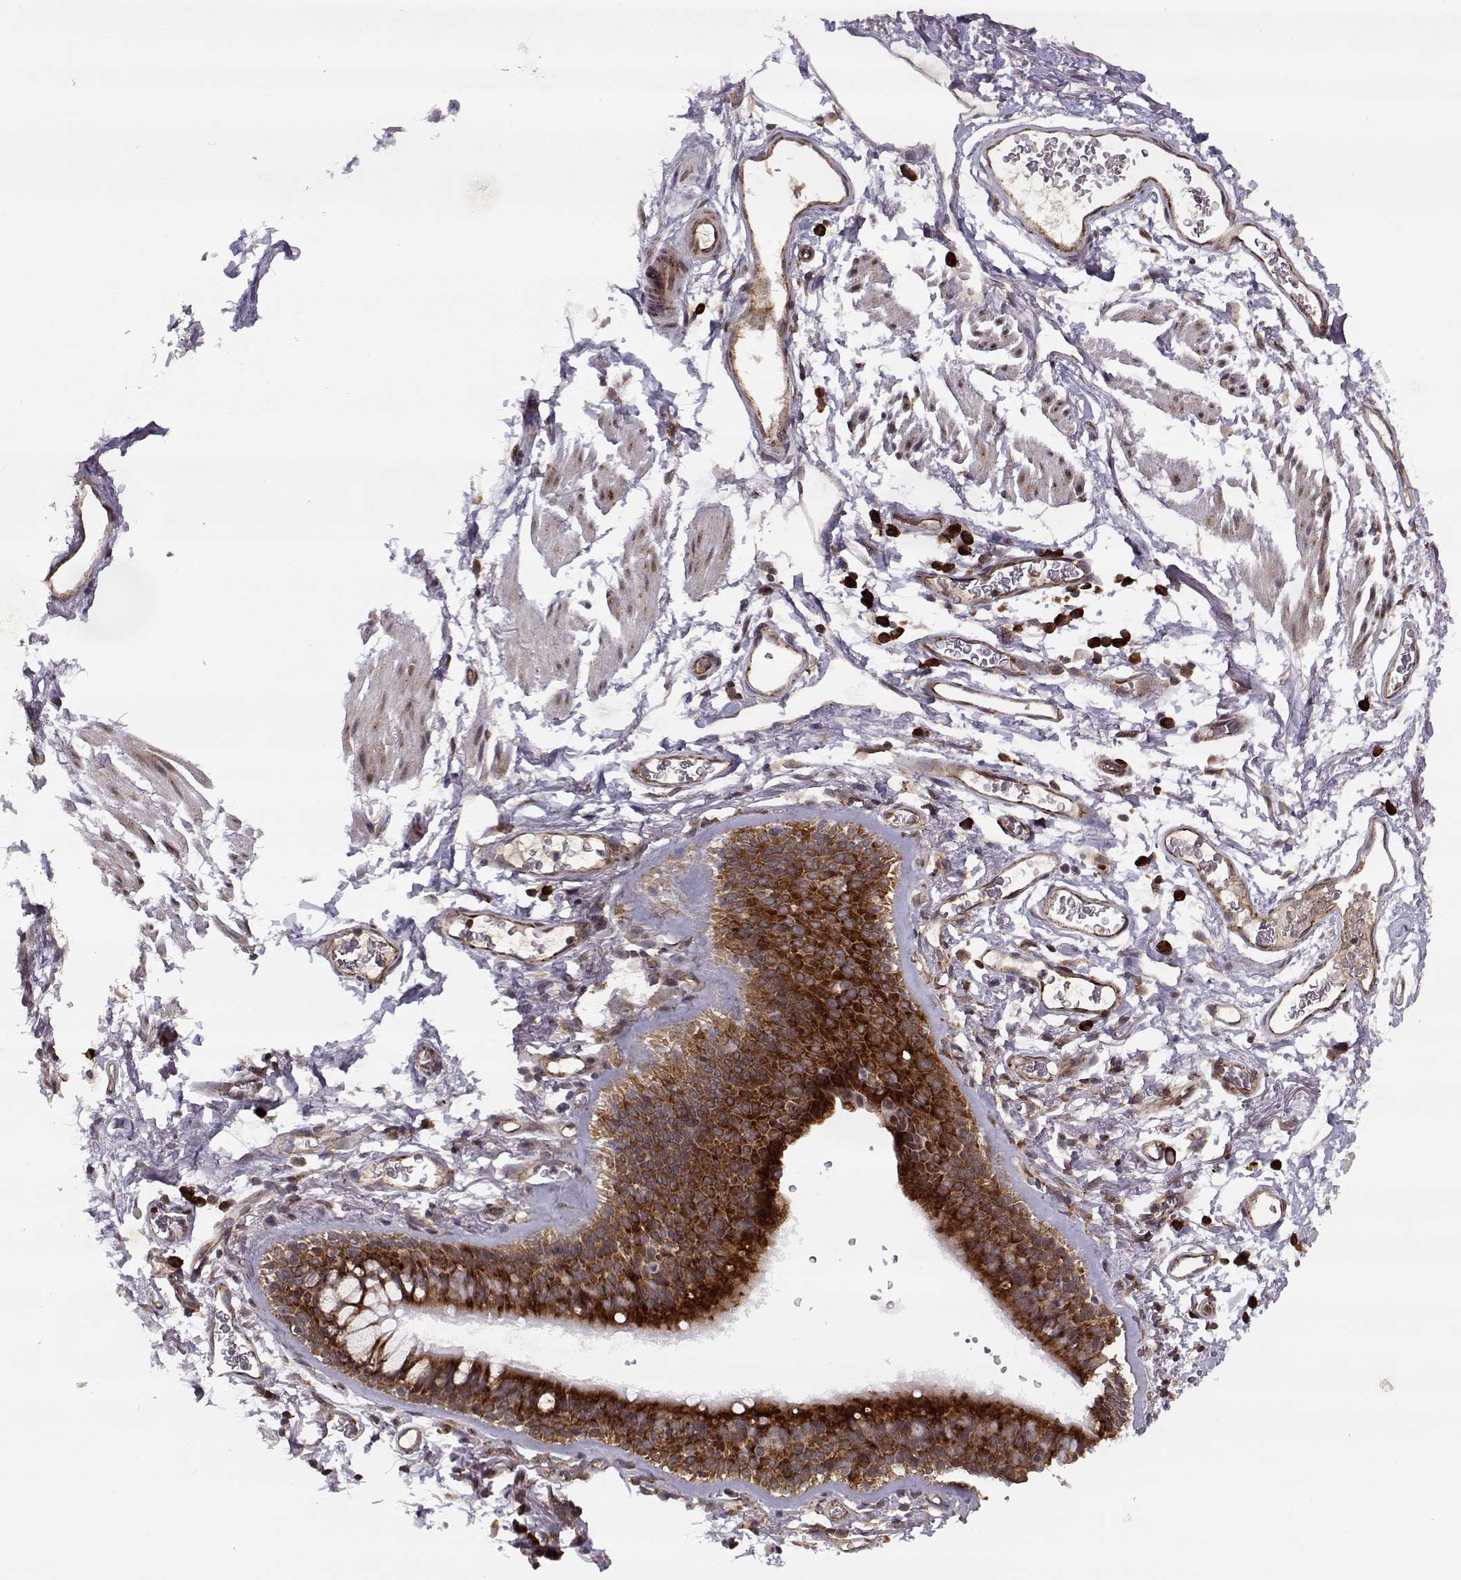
{"staining": {"intensity": "moderate", "quantity": "25%-75%", "location": "cytoplasmic/membranous"}, "tissue": "soft tissue", "cell_type": "Fibroblasts", "image_type": "normal", "snomed": [{"axis": "morphology", "description": "Normal tissue, NOS"}, {"axis": "topography", "description": "Cartilage tissue"}, {"axis": "topography", "description": "Bronchus"}], "caption": "Brown immunohistochemical staining in benign human soft tissue displays moderate cytoplasmic/membranous expression in about 25%-75% of fibroblasts. The protein is stained brown, and the nuclei are stained in blue (DAB (3,3'-diaminobenzidine) IHC with brightfield microscopy, high magnification).", "gene": "RPL31", "patient": {"sex": "female", "age": 79}}